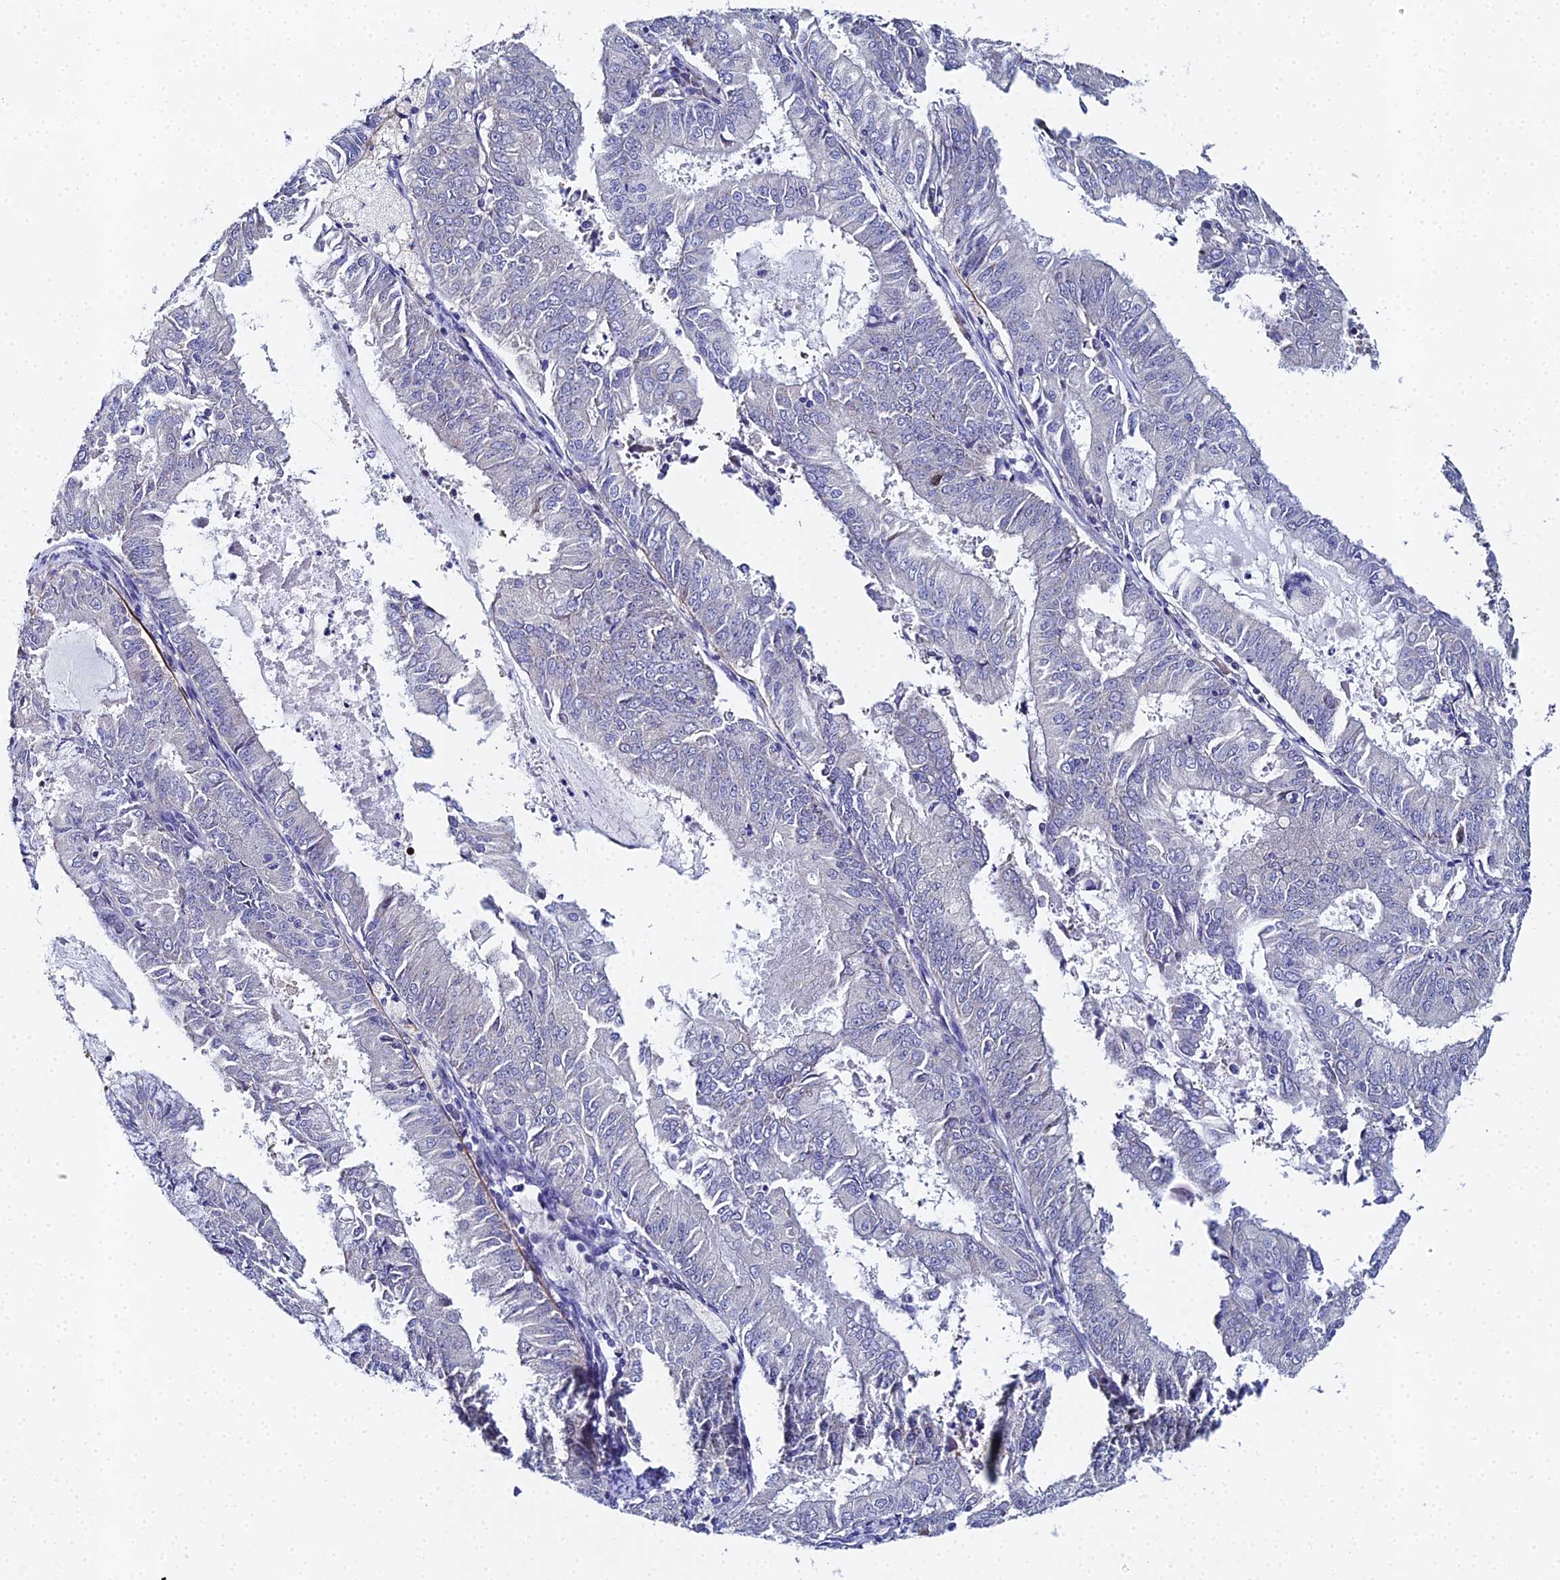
{"staining": {"intensity": "negative", "quantity": "none", "location": "none"}, "tissue": "endometrial cancer", "cell_type": "Tumor cells", "image_type": "cancer", "snomed": [{"axis": "morphology", "description": "Adenocarcinoma, NOS"}, {"axis": "topography", "description": "Endometrium"}], "caption": "DAB (3,3'-diaminobenzidine) immunohistochemical staining of human endometrial adenocarcinoma displays no significant expression in tumor cells.", "gene": "ENSG00000268674", "patient": {"sex": "female", "age": 57}}